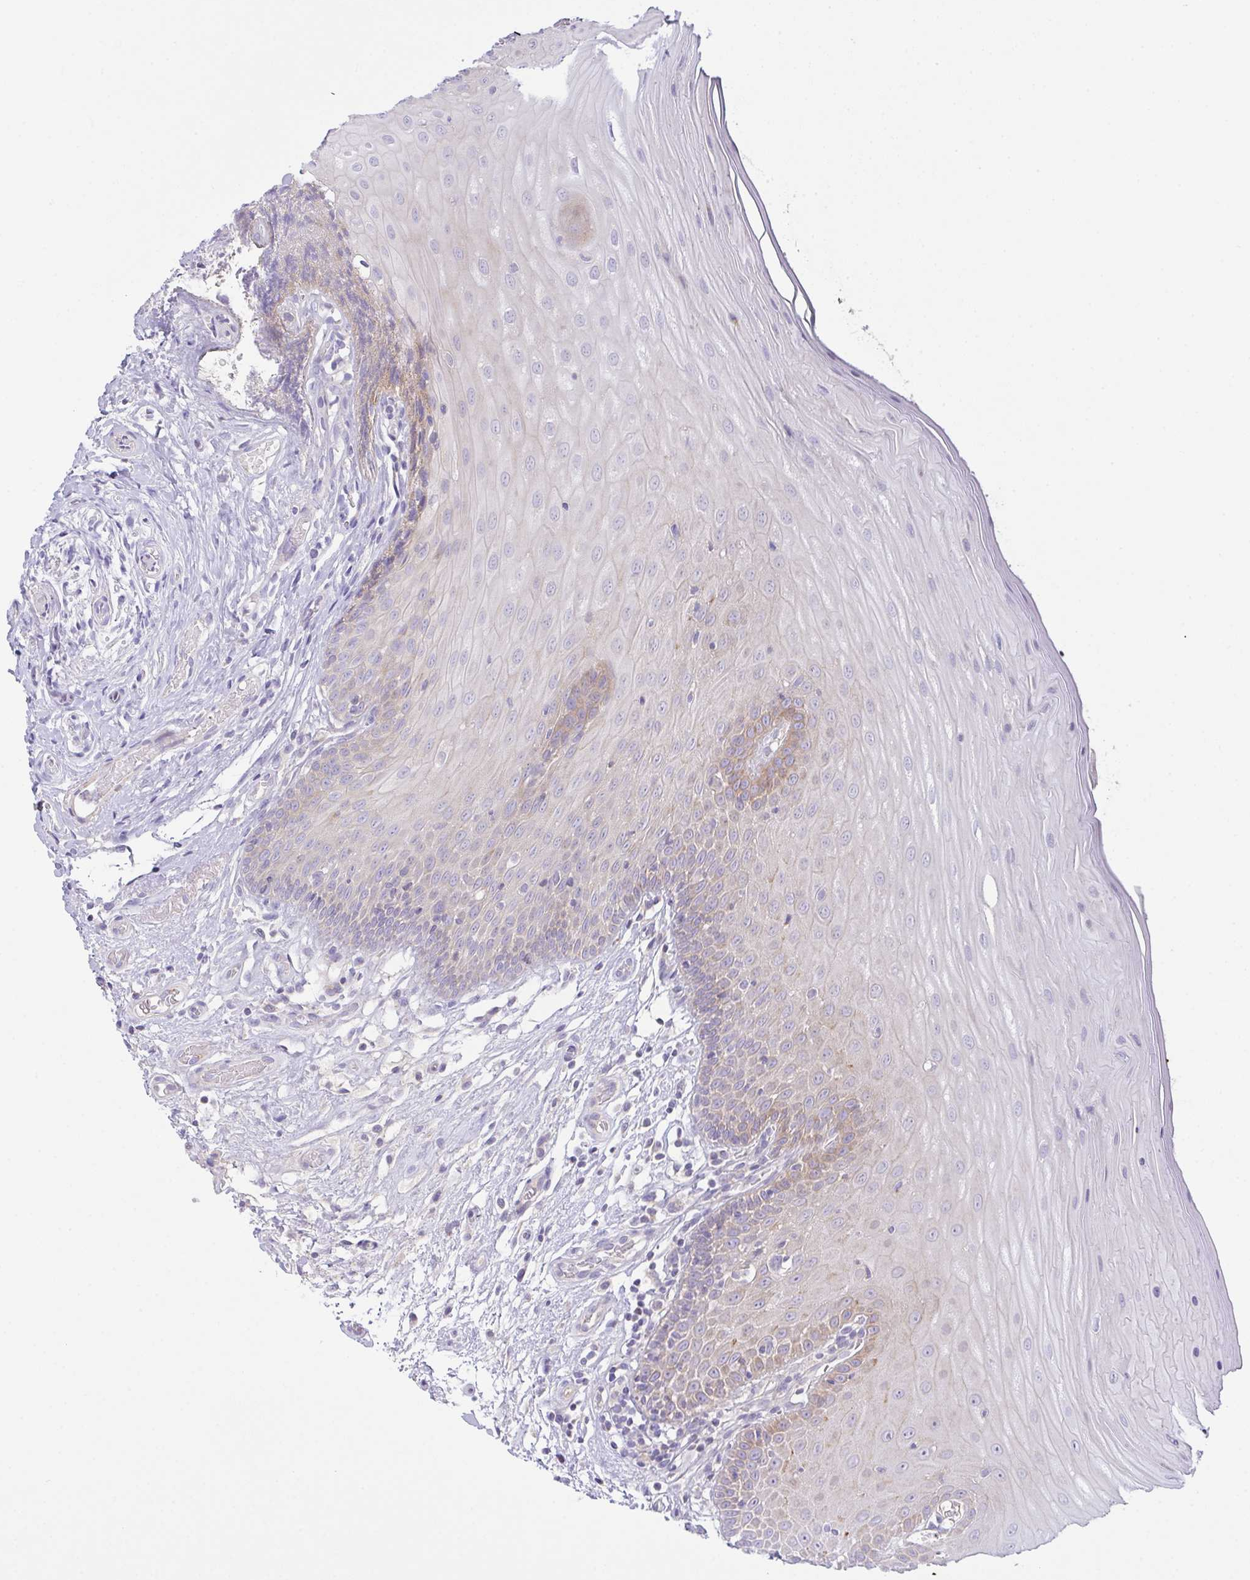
{"staining": {"intensity": "moderate", "quantity": "<25%", "location": "cytoplasmic/membranous"}, "tissue": "oral mucosa", "cell_type": "Squamous epithelial cells", "image_type": "normal", "snomed": [{"axis": "morphology", "description": "Normal tissue, NOS"}, {"axis": "topography", "description": "Oral tissue"}, {"axis": "topography", "description": "Tounge, NOS"}, {"axis": "topography", "description": "Head-Neck"}], "caption": "Protein staining demonstrates moderate cytoplasmic/membranous expression in approximately <25% of squamous epithelial cells in normal oral mucosa. The protein is shown in brown color, while the nuclei are stained blue.", "gene": "CHDH", "patient": {"sex": "female", "age": 84}}